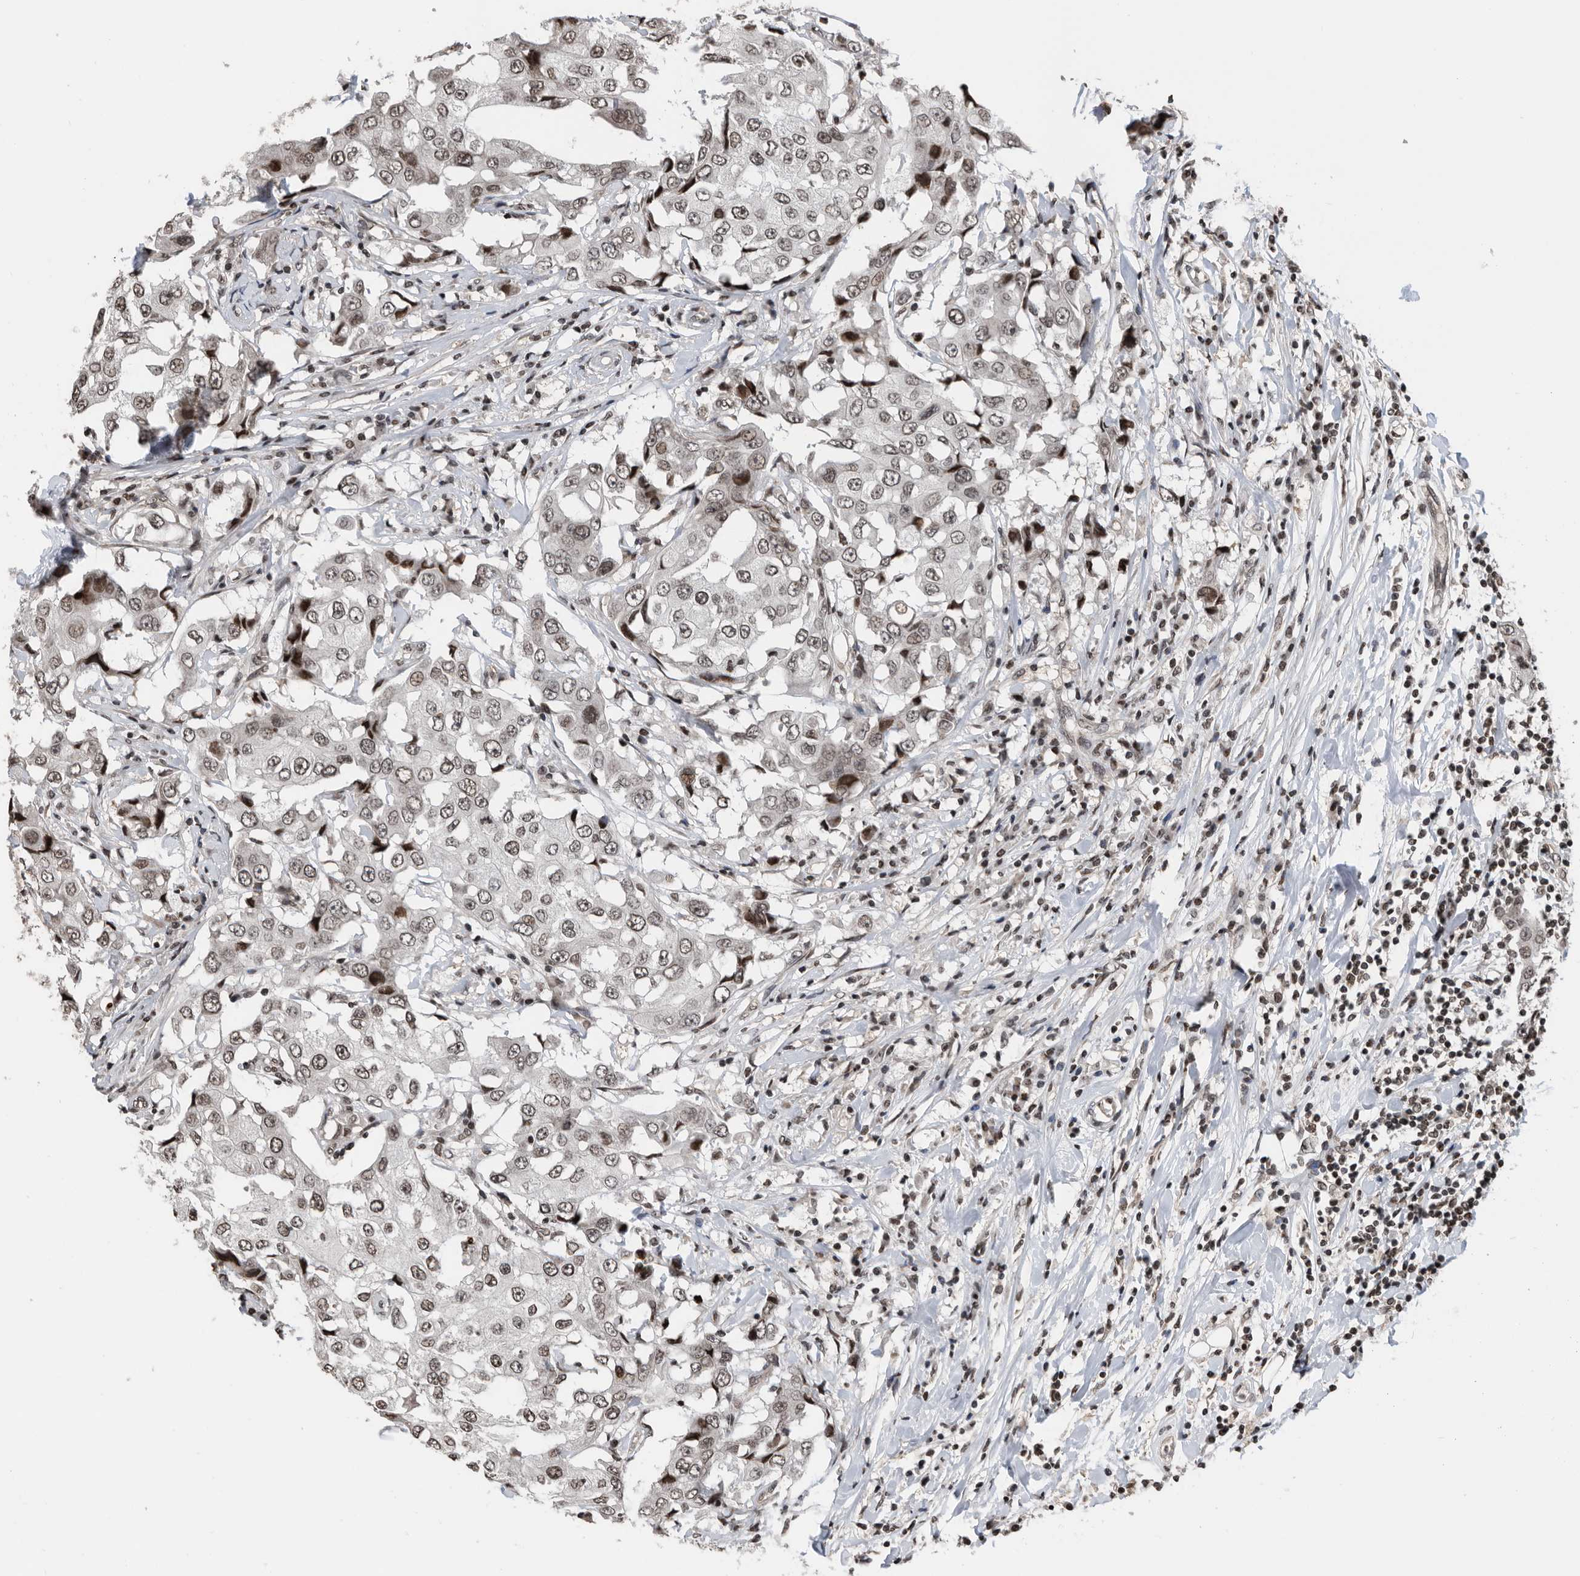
{"staining": {"intensity": "weak", "quantity": ">75%", "location": "nuclear"}, "tissue": "breast cancer", "cell_type": "Tumor cells", "image_type": "cancer", "snomed": [{"axis": "morphology", "description": "Duct carcinoma"}, {"axis": "topography", "description": "Breast"}], "caption": "Human intraductal carcinoma (breast) stained for a protein (brown) displays weak nuclear positive expression in about >75% of tumor cells.", "gene": "SNRNP48", "patient": {"sex": "female", "age": 27}}